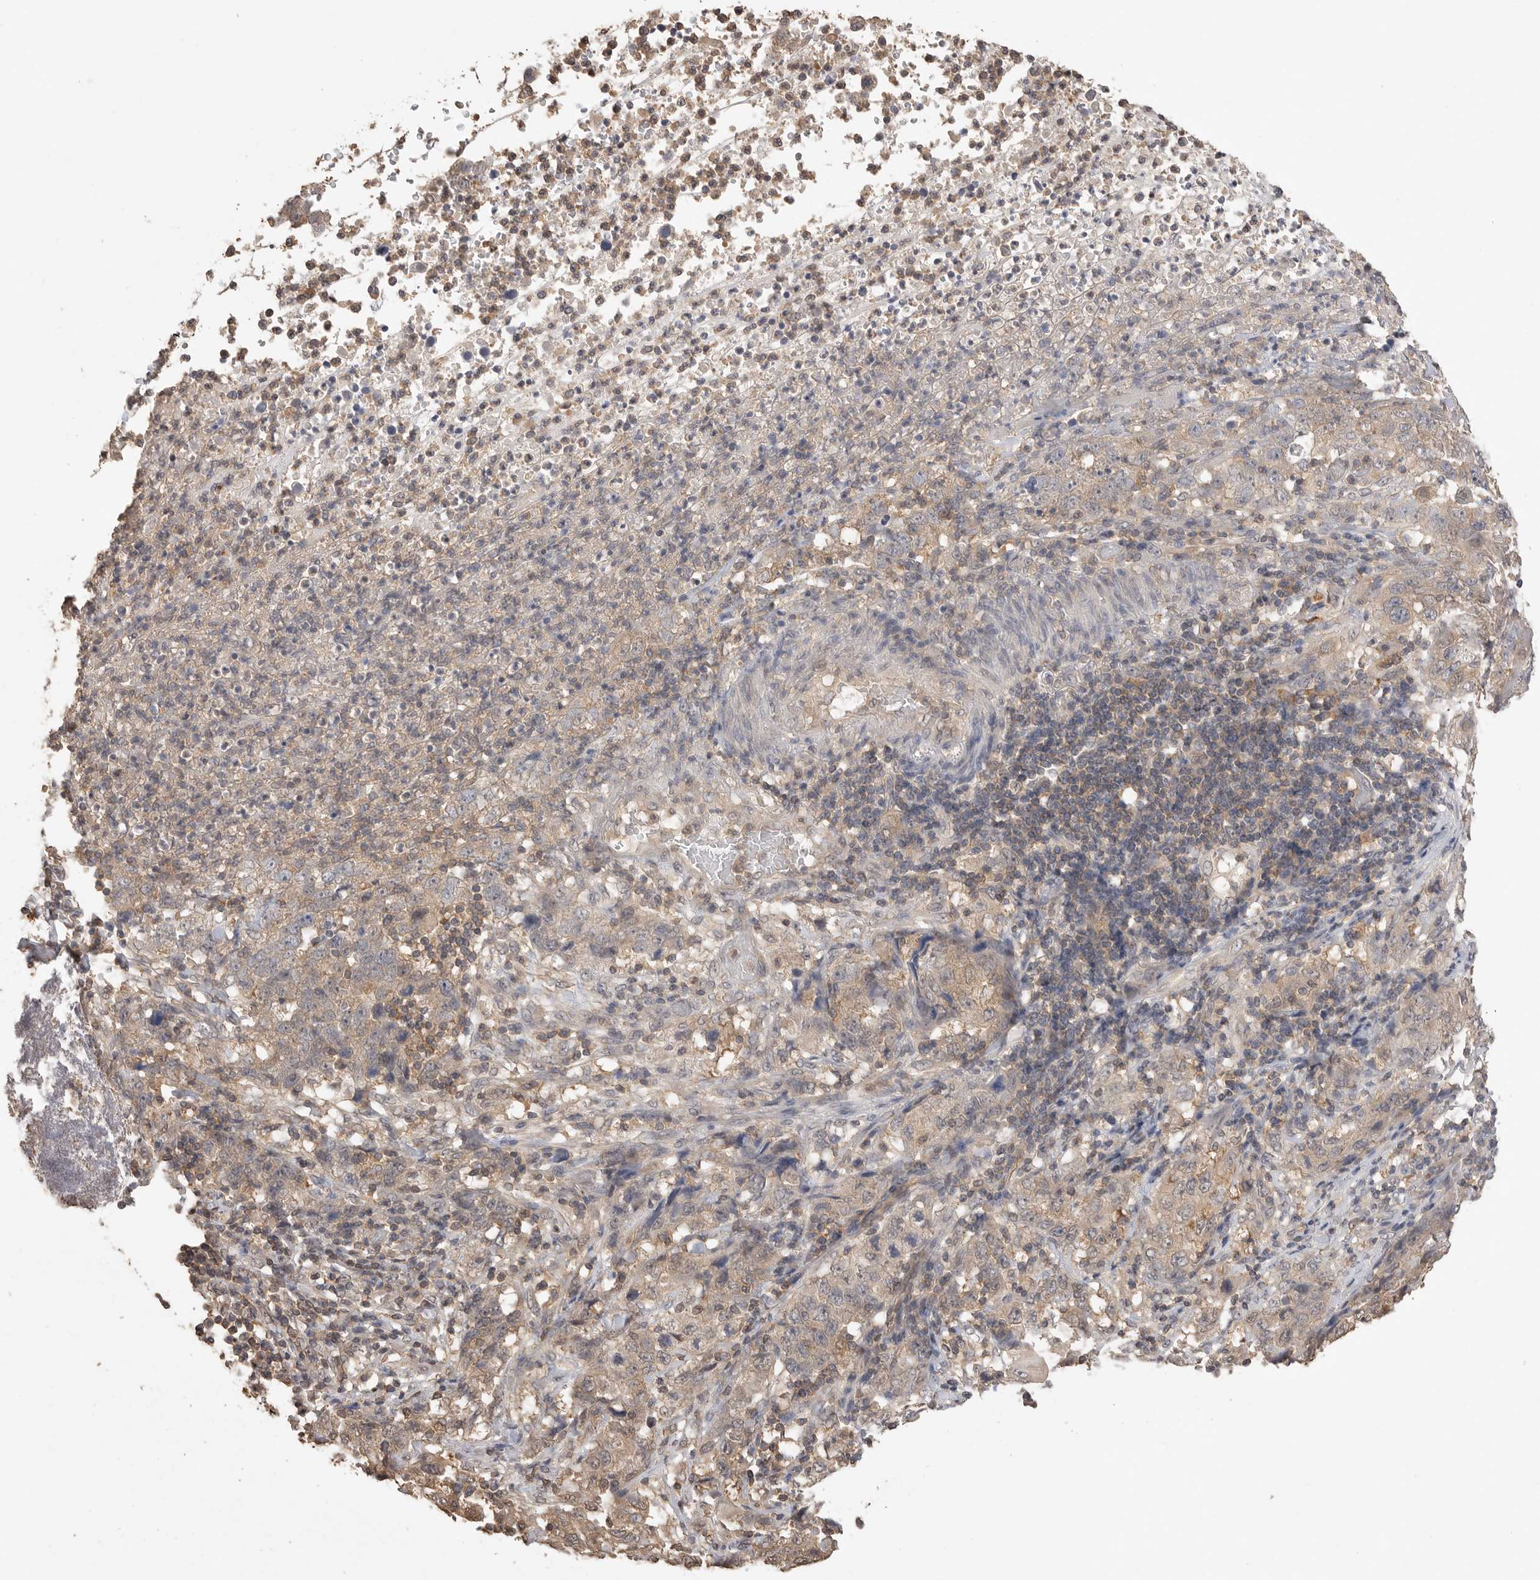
{"staining": {"intensity": "moderate", "quantity": ">75%", "location": "cytoplasmic/membranous"}, "tissue": "stomach cancer", "cell_type": "Tumor cells", "image_type": "cancer", "snomed": [{"axis": "morphology", "description": "Adenocarcinoma, NOS"}, {"axis": "topography", "description": "Stomach"}], "caption": "Brown immunohistochemical staining in stomach cancer exhibits moderate cytoplasmic/membranous expression in about >75% of tumor cells.", "gene": "MAP2K1", "patient": {"sex": "male", "age": 48}}